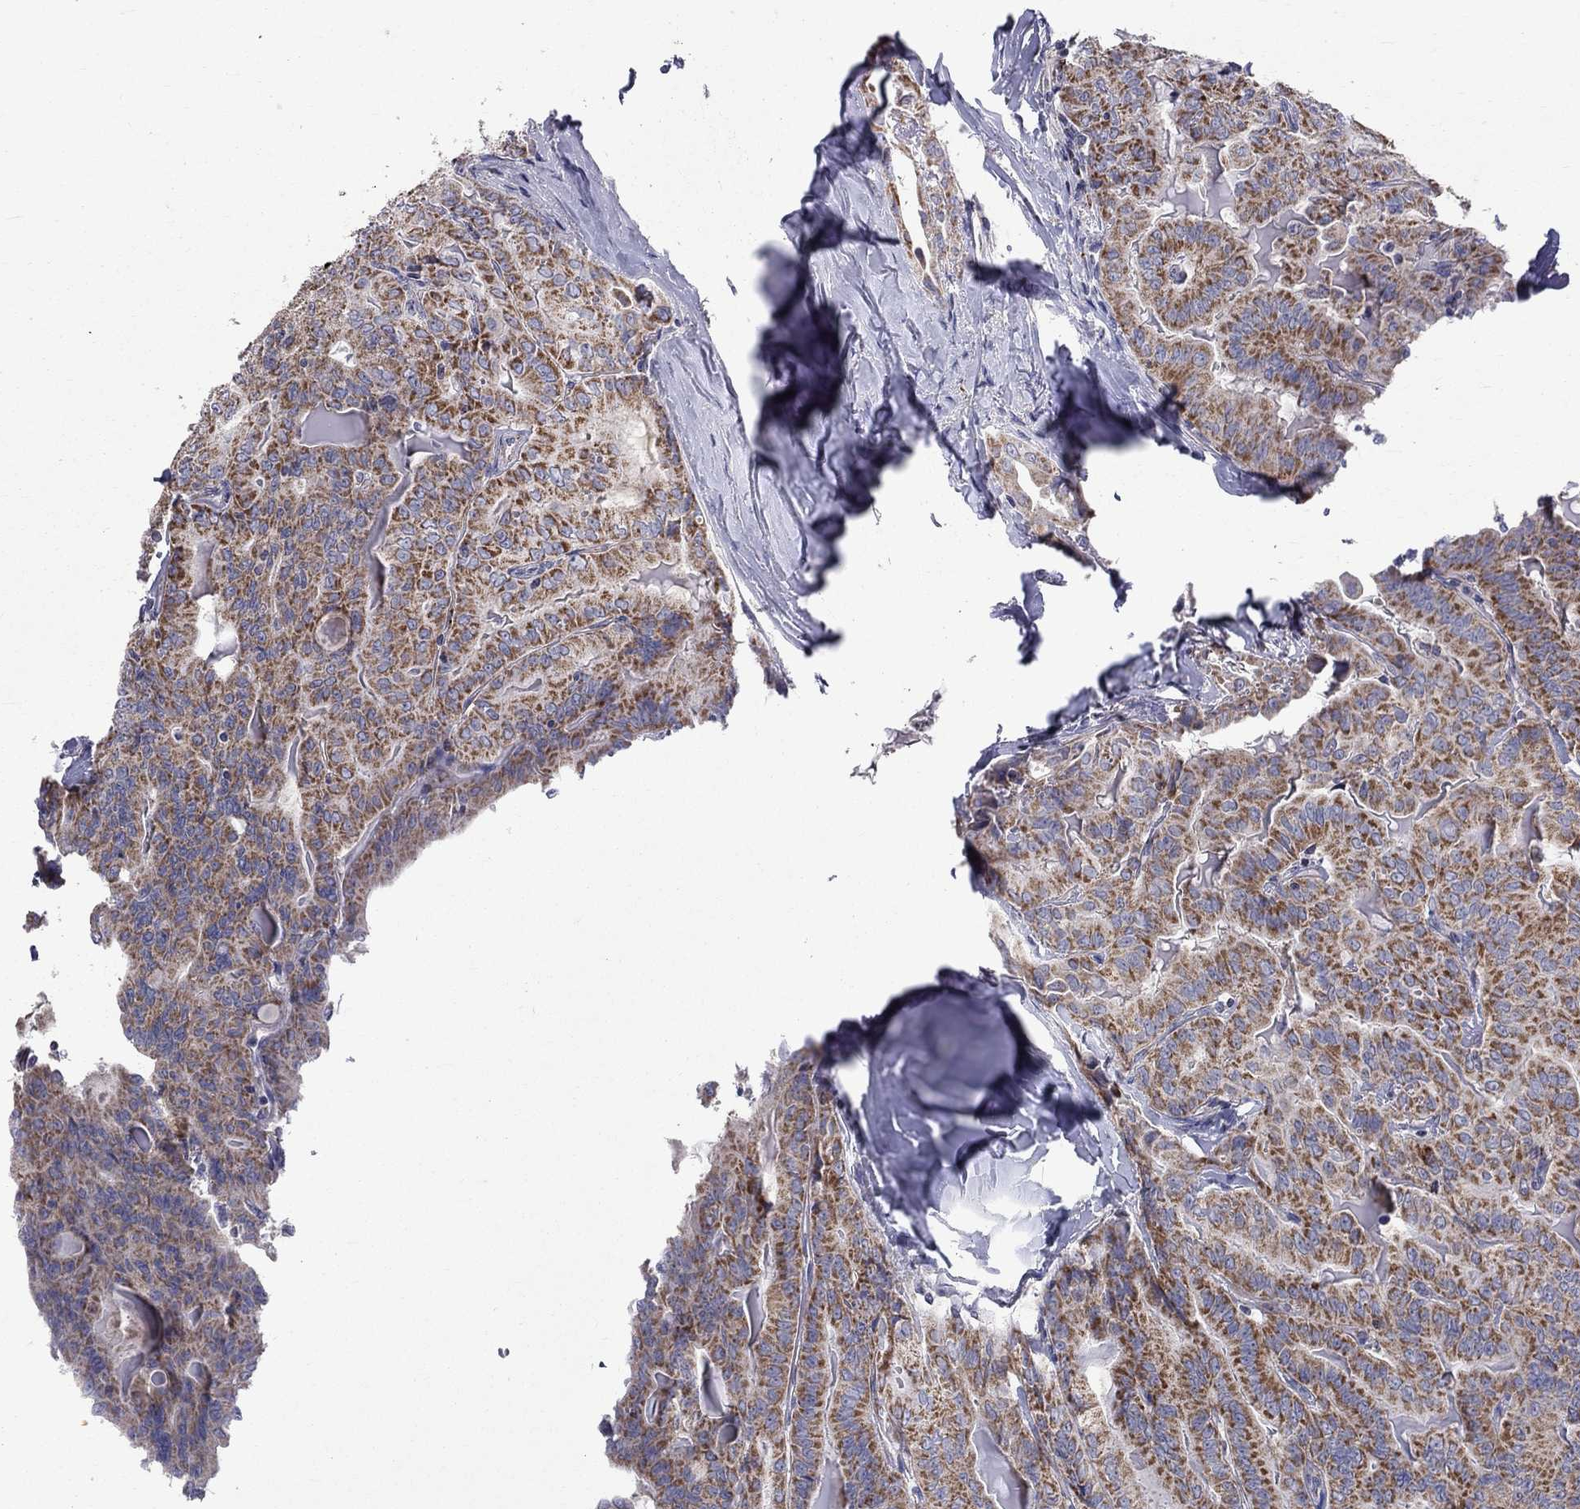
{"staining": {"intensity": "strong", "quantity": ">75%", "location": "cytoplasmic/membranous"}, "tissue": "thyroid cancer", "cell_type": "Tumor cells", "image_type": "cancer", "snomed": [{"axis": "morphology", "description": "Papillary adenocarcinoma, NOS"}, {"axis": "topography", "description": "Thyroid gland"}], "caption": "Immunohistochemical staining of thyroid cancer (papillary adenocarcinoma) exhibits high levels of strong cytoplasmic/membranous protein expression in approximately >75% of tumor cells.", "gene": "SLC4A10", "patient": {"sex": "female", "age": 68}}